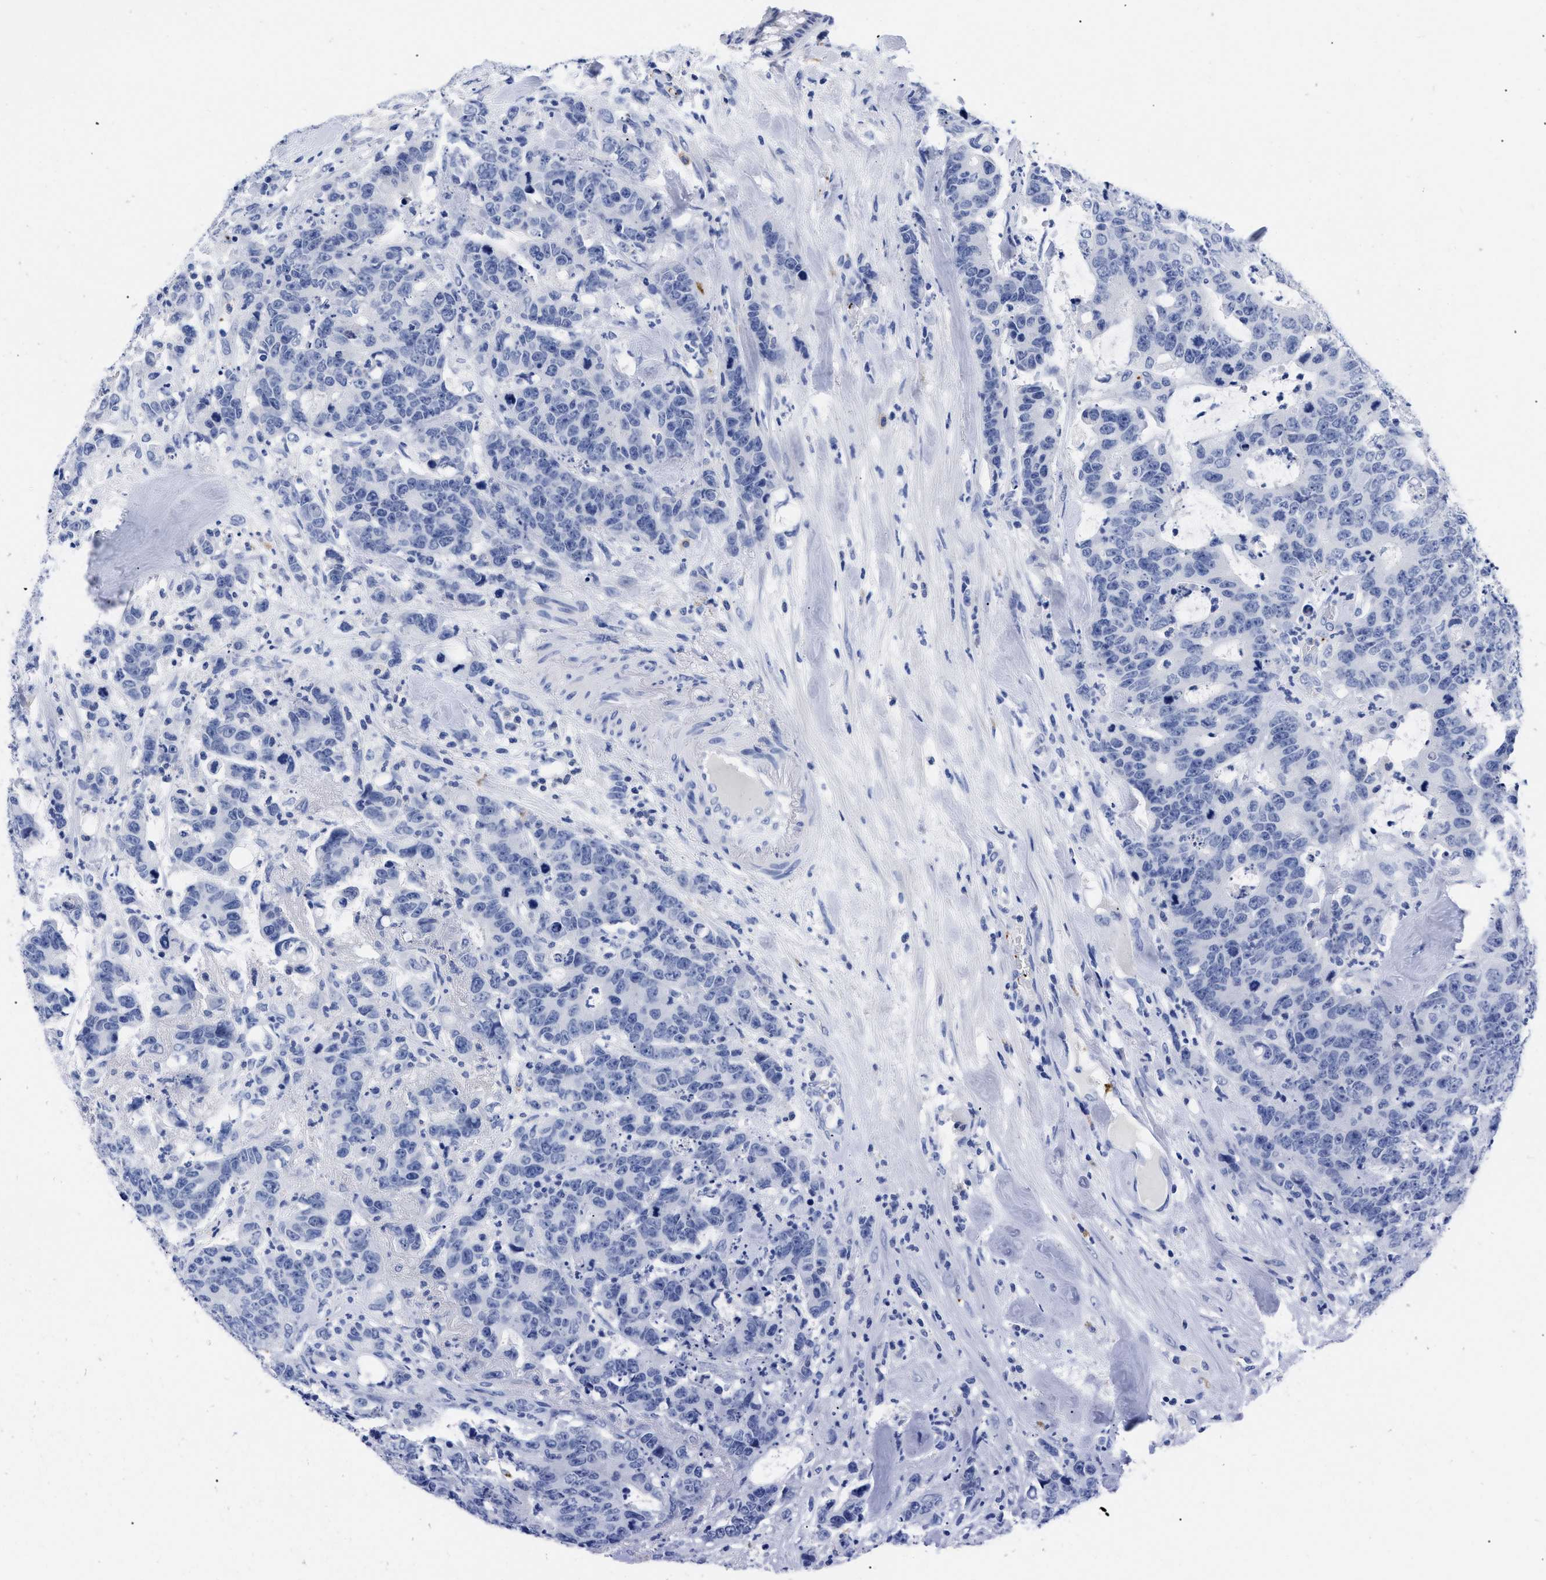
{"staining": {"intensity": "negative", "quantity": "none", "location": "none"}, "tissue": "colorectal cancer", "cell_type": "Tumor cells", "image_type": "cancer", "snomed": [{"axis": "morphology", "description": "Adenocarcinoma, NOS"}, {"axis": "topography", "description": "Colon"}], "caption": "Immunohistochemistry of human colorectal cancer (adenocarcinoma) shows no expression in tumor cells.", "gene": "TREML1", "patient": {"sex": "female", "age": 86}}